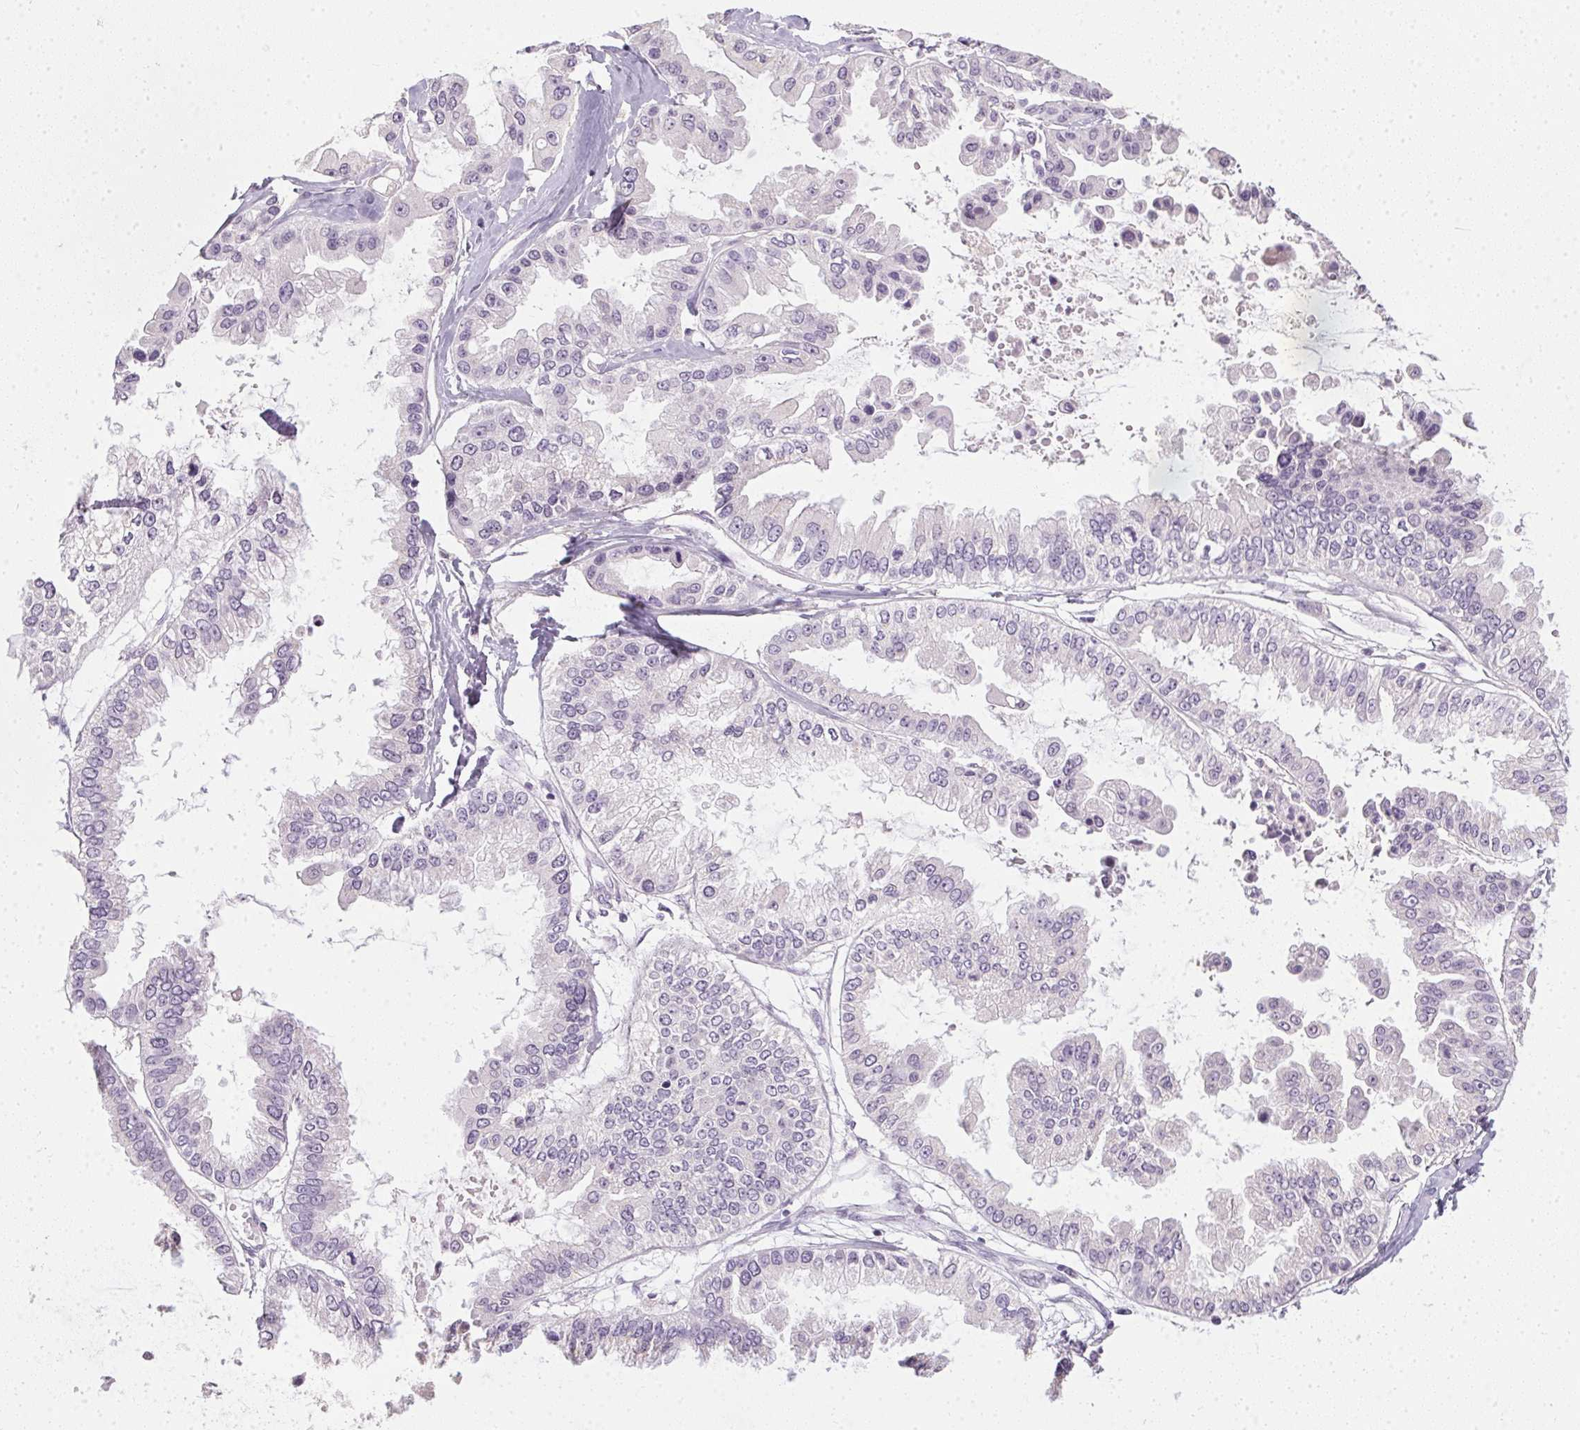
{"staining": {"intensity": "negative", "quantity": "none", "location": "none"}, "tissue": "ovarian cancer", "cell_type": "Tumor cells", "image_type": "cancer", "snomed": [{"axis": "morphology", "description": "Cystadenocarcinoma, serous, NOS"}, {"axis": "topography", "description": "Ovary"}], "caption": "A high-resolution histopathology image shows immunohistochemistry (IHC) staining of ovarian serous cystadenocarcinoma, which reveals no significant staining in tumor cells.", "gene": "TMEM72", "patient": {"sex": "female", "age": 56}}